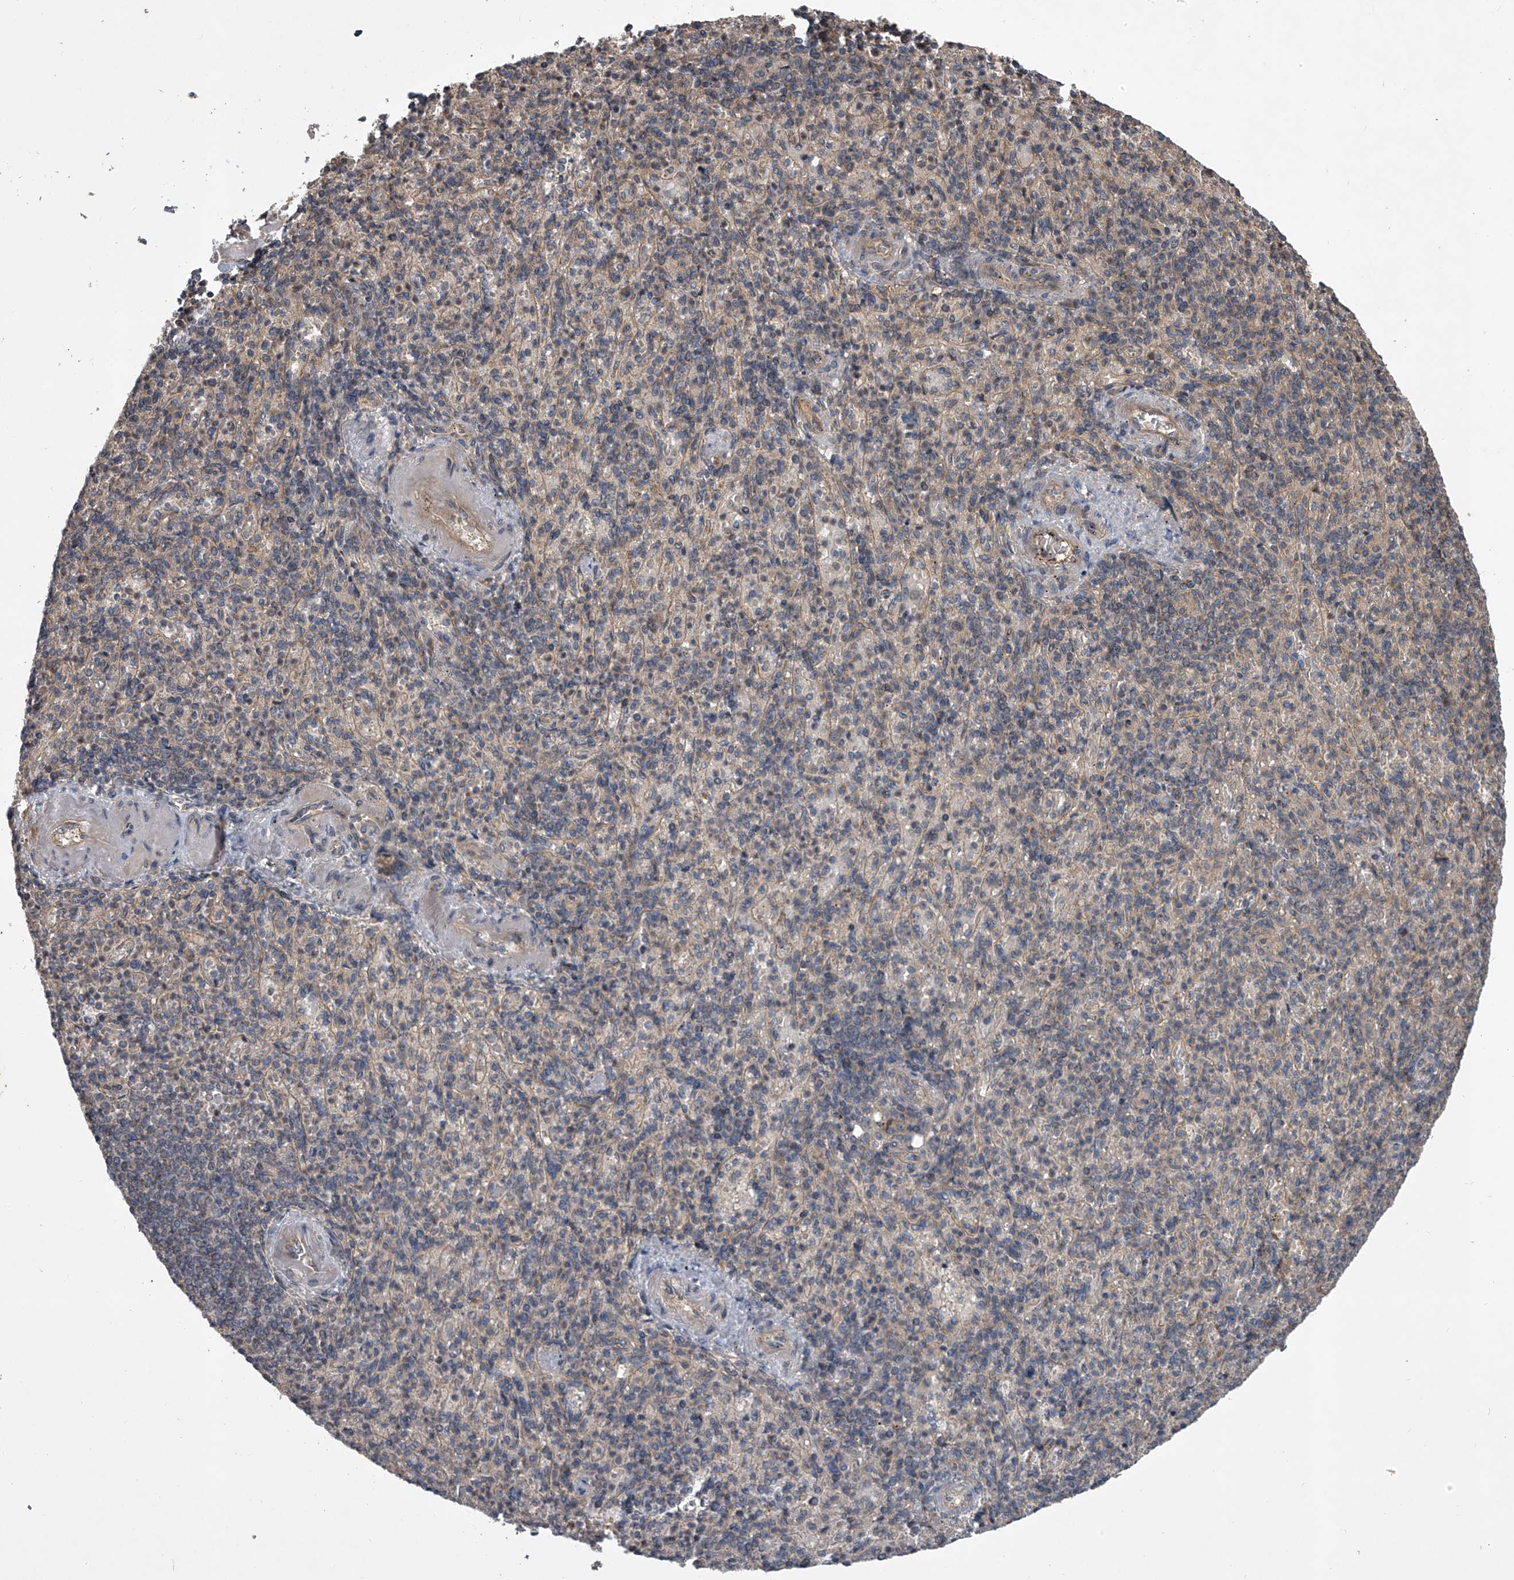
{"staining": {"intensity": "negative", "quantity": "none", "location": "none"}, "tissue": "spleen", "cell_type": "Cells in red pulp", "image_type": "normal", "snomed": [{"axis": "morphology", "description": "Normal tissue, NOS"}, {"axis": "topography", "description": "Spleen"}], "caption": "Cells in red pulp show no significant staining in normal spleen. Brightfield microscopy of IHC stained with DAB (3,3'-diaminobenzidine) (brown) and hematoxylin (blue), captured at high magnification.", "gene": "NFS1", "patient": {"sex": "female", "age": 74}}